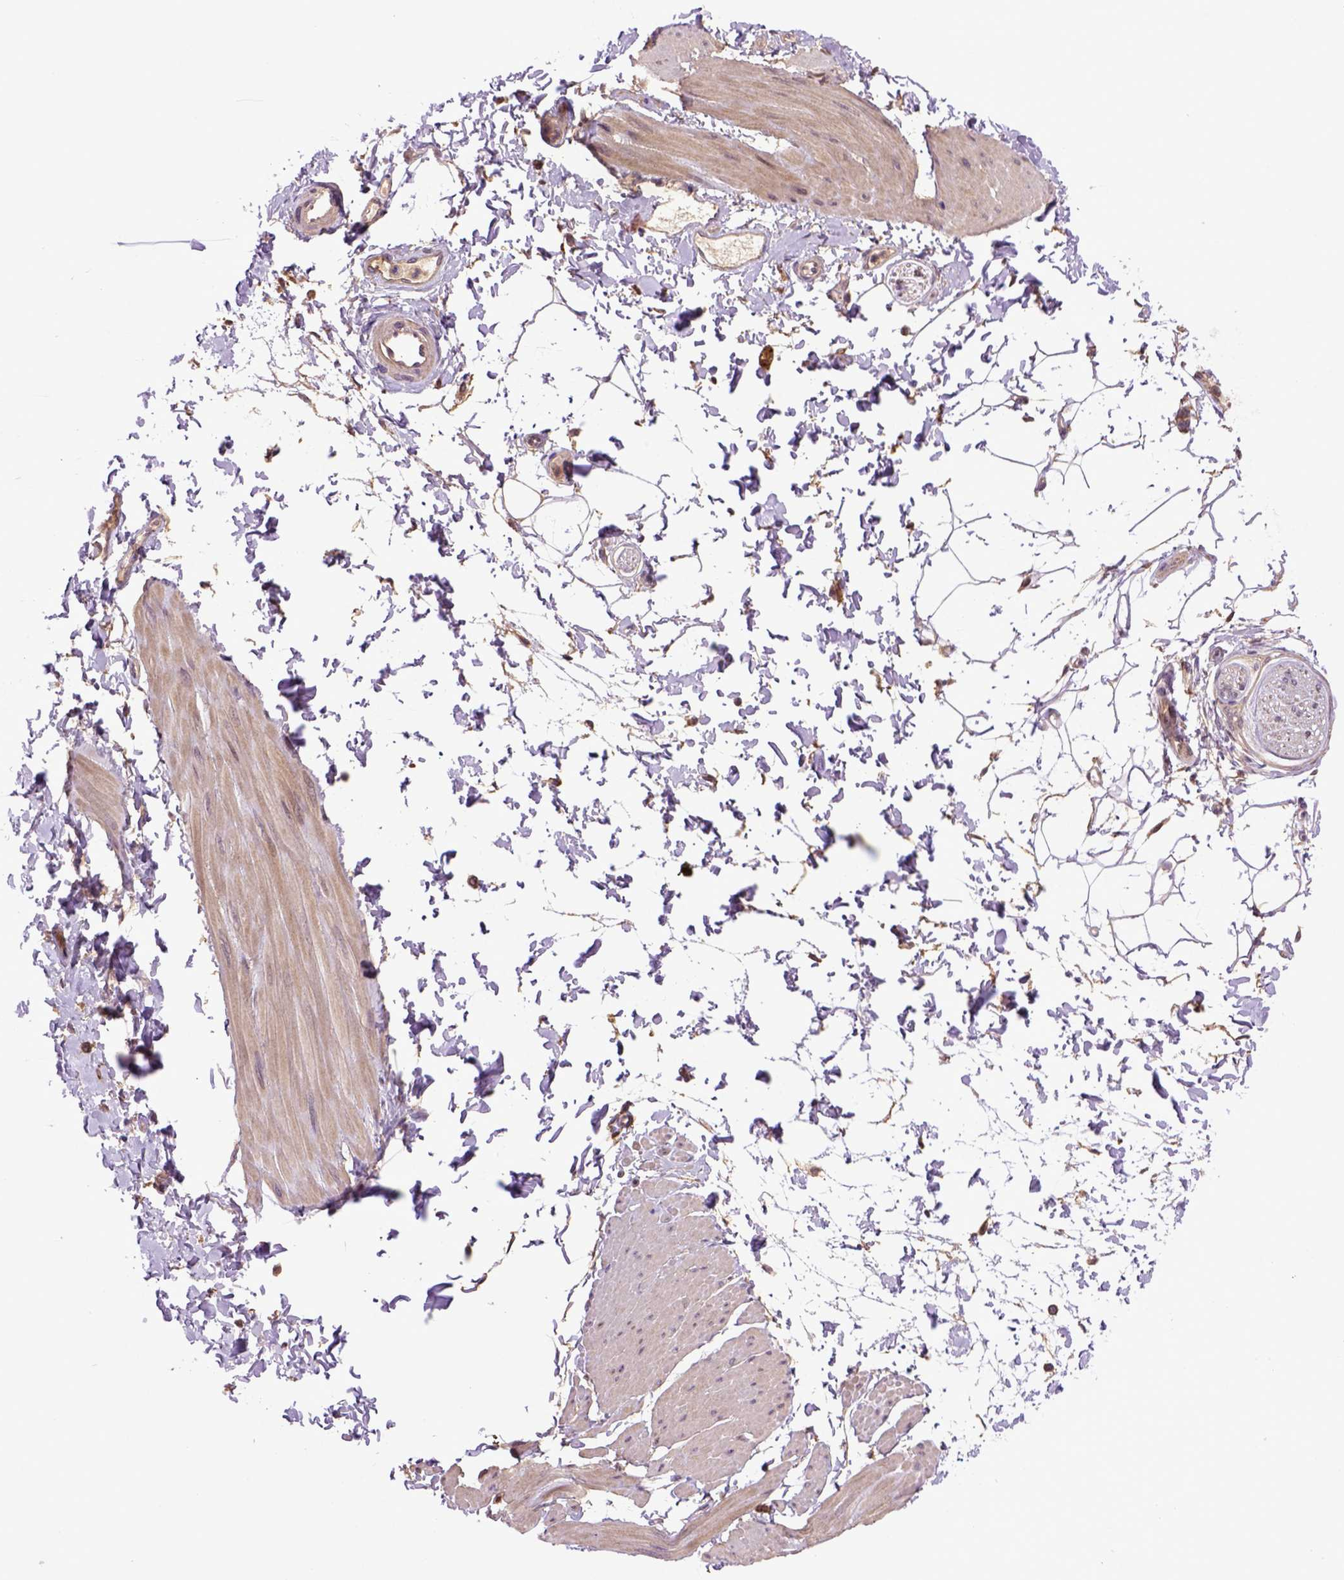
{"staining": {"intensity": "moderate", "quantity": ">75%", "location": "cytoplasmic/membranous"}, "tissue": "adipose tissue", "cell_type": "Adipocytes", "image_type": "normal", "snomed": [{"axis": "morphology", "description": "Normal tissue, NOS"}, {"axis": "topography", "description": "Smooth muscle"}, {"axis": "topography", "description": "Peripheral nerve tissue"}], "caption": "Immunohistochemical staining of unremarkable human adipose tissue displays moderate cytoplasmic/membranous protein staining in about >75% of adipocytes.", "gene": "HSPBP1", "patient": {"sex": "male", "age": 58}}